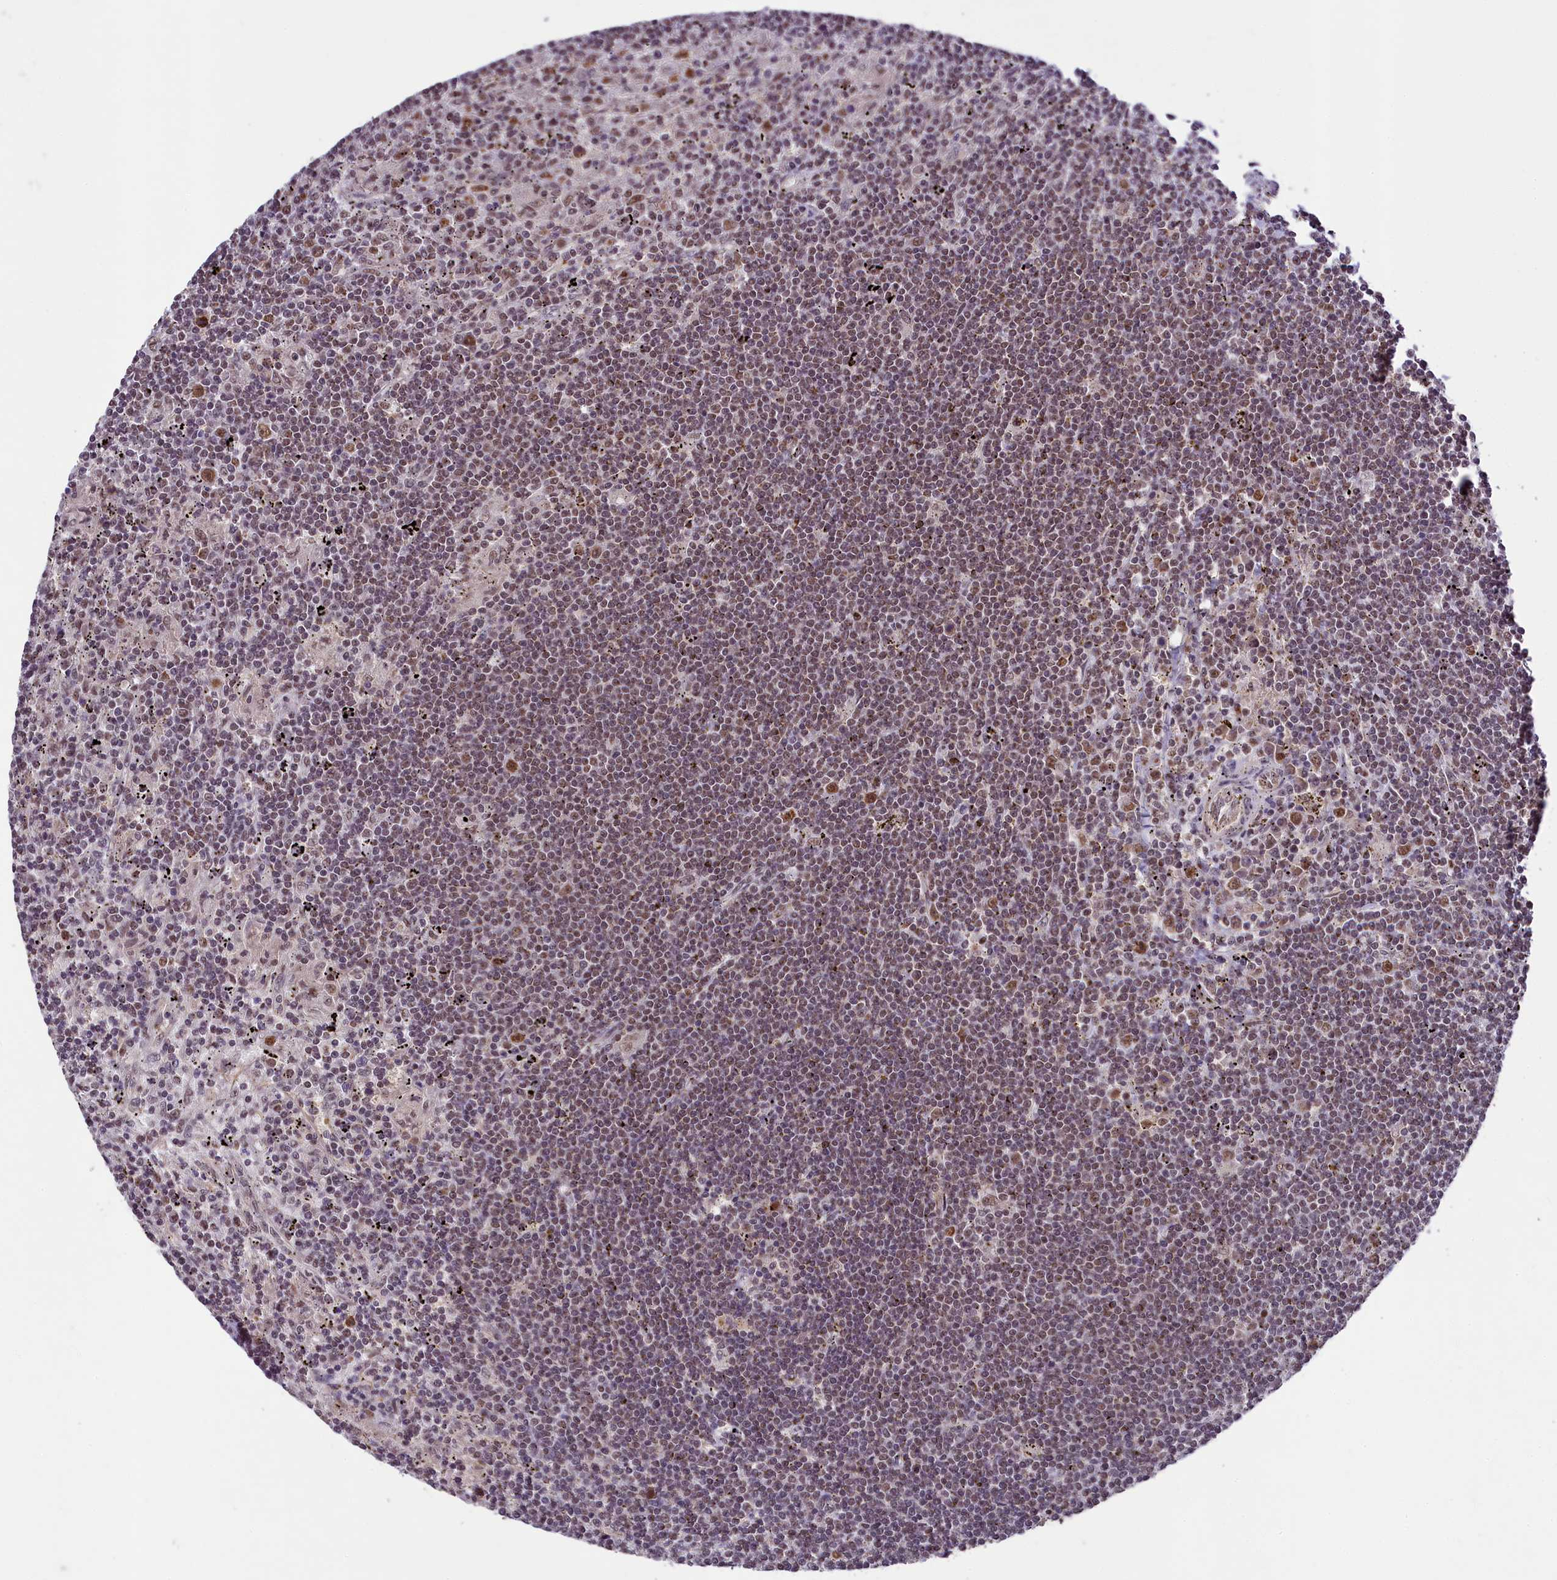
{"staining": {"intensity": "moderate", "quantity": ">75%", "location": "nuclear"}, "tissue": "lymphoma", "cell_type": "Tumor cells", "image_type": "cancer", "snomed": [{"axis": "morphology", "description": "Malignant lymphoma, non-Hodgkin's type, Low grade"}, {"axis": "topography", "description": "Spleen"}], "caption": "Tumor cells show medium levels of moderate nuclear positivity in about >75% of cells in human malignant lymphoma, non-Hodgkin's type (low-grade). Nuclei are stained in blue.", "gene": "PAF1", "patient": {"sex": "male", "age": 76}}